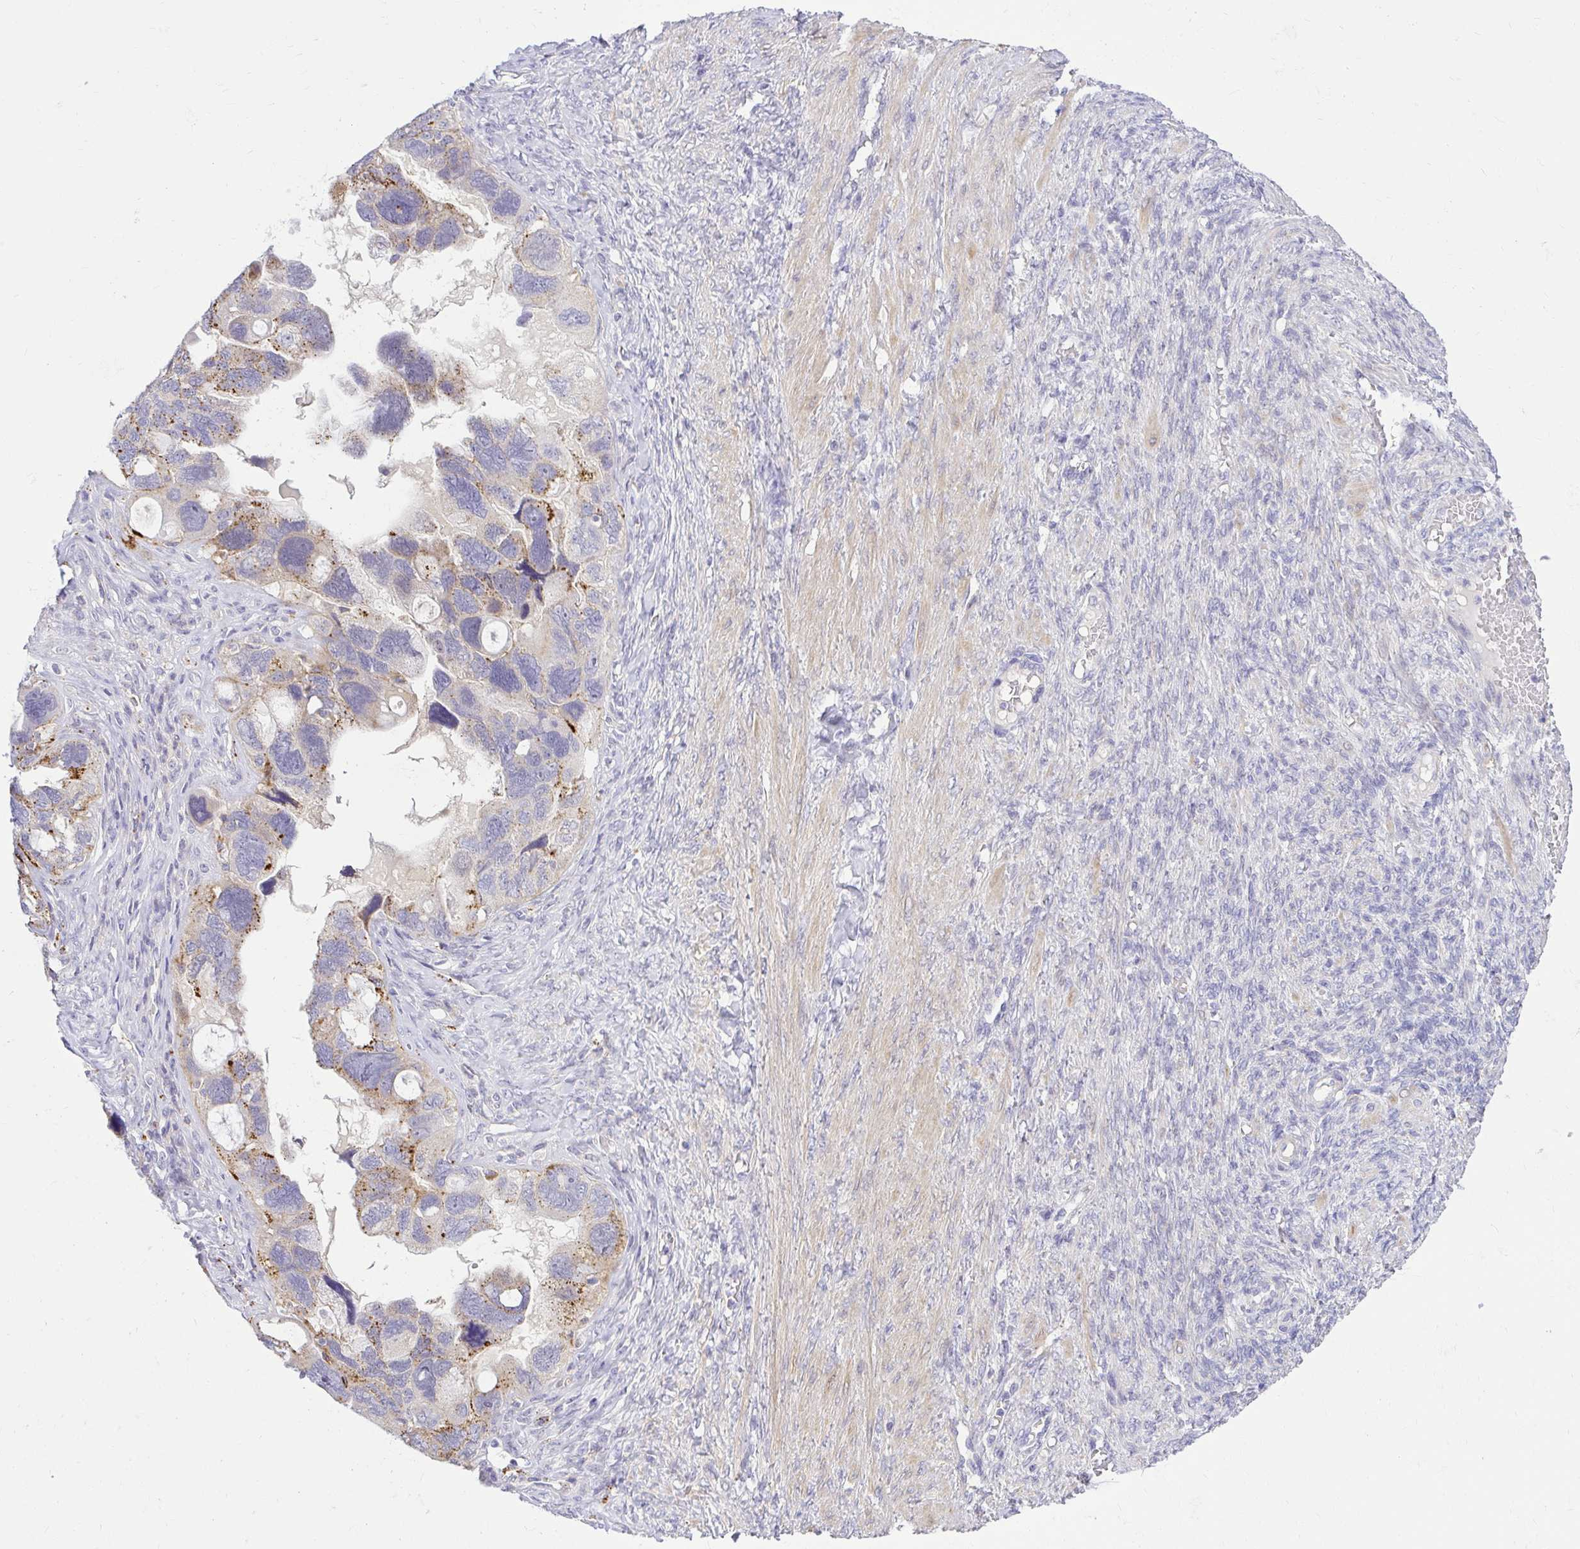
{"staining": {"intensity": "weak", "quantity": "25%-75%", "location": "cytoplasmic/membranous"}, "tissue": "ovarian cancer", "cell_type": "Tumor cells", "image_type": "cancer", "snomed": [{"axis": "morphology", "description": "Cystadenocarcinoma, serous, NOS"}, {"axis": "topography", "description": "Ovary"}], "caption": "Immunohistochemical staining of ovarian cancer (serous cystadenocarcinoma) displays low levels of weak cytoplasmic/membranous protein expression in approximately 25%-75% of tumor cells.", "gene": "PKN3", "patient": {"sex": "female", "age": 60}}